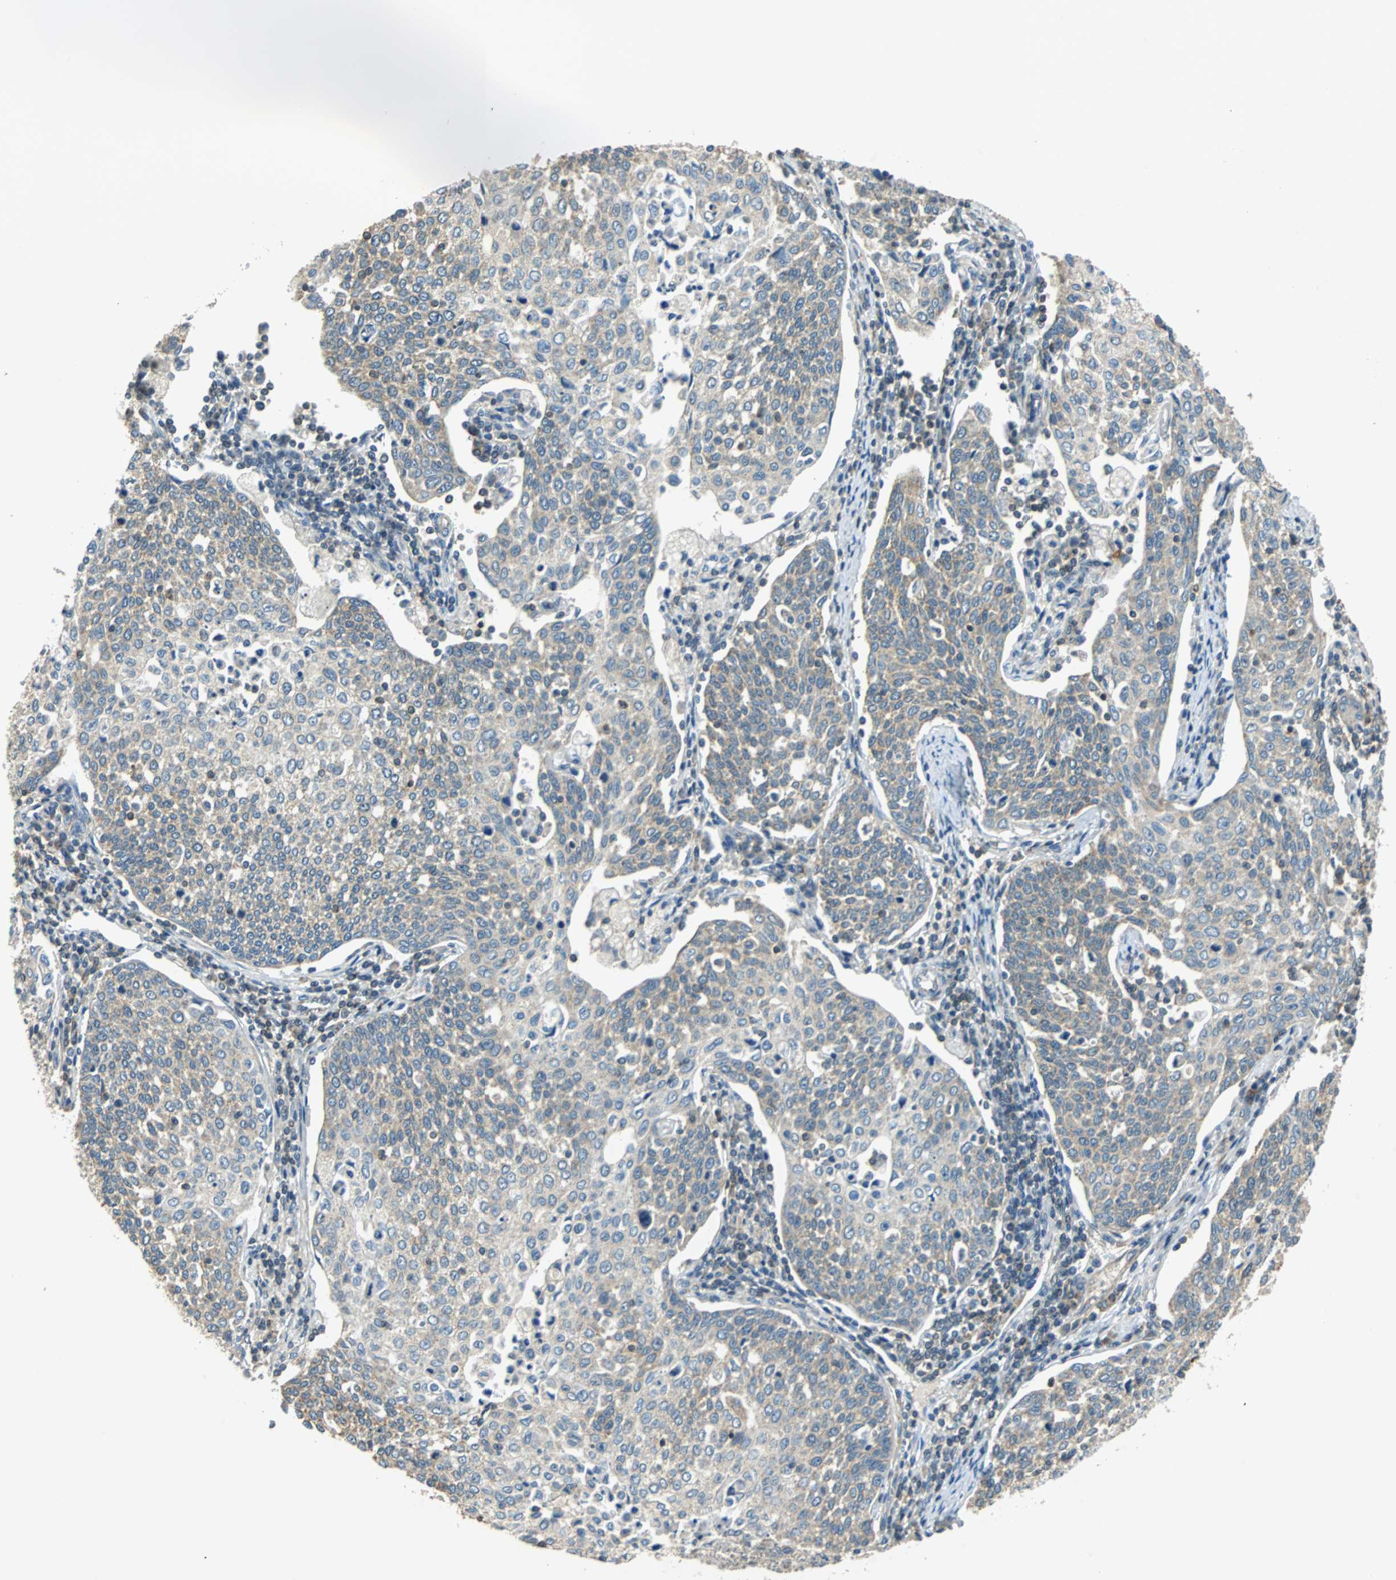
{"staining": {"intensity": "weak", "quantity": "25%-75%", "location": "cytoplasmic/membranous"}, "tissue": "cervical cancer", "cell_type": "Tumor cells", "image_type": "cancer", "snomed": [{"axis": "morphology", "description": "Squamous cell carcinoma, NOS"}, {"axis": "topography", "description": "Cervix"}], "caption": "IHC (DAB) staining of squamous cell carcinoma (cervical) displays weak cytoplasmic/membranous protein staining in about 25%-75% of tumor cells.", "gene": "CPA3", "patient": {"sex": "female", "age": 34}}